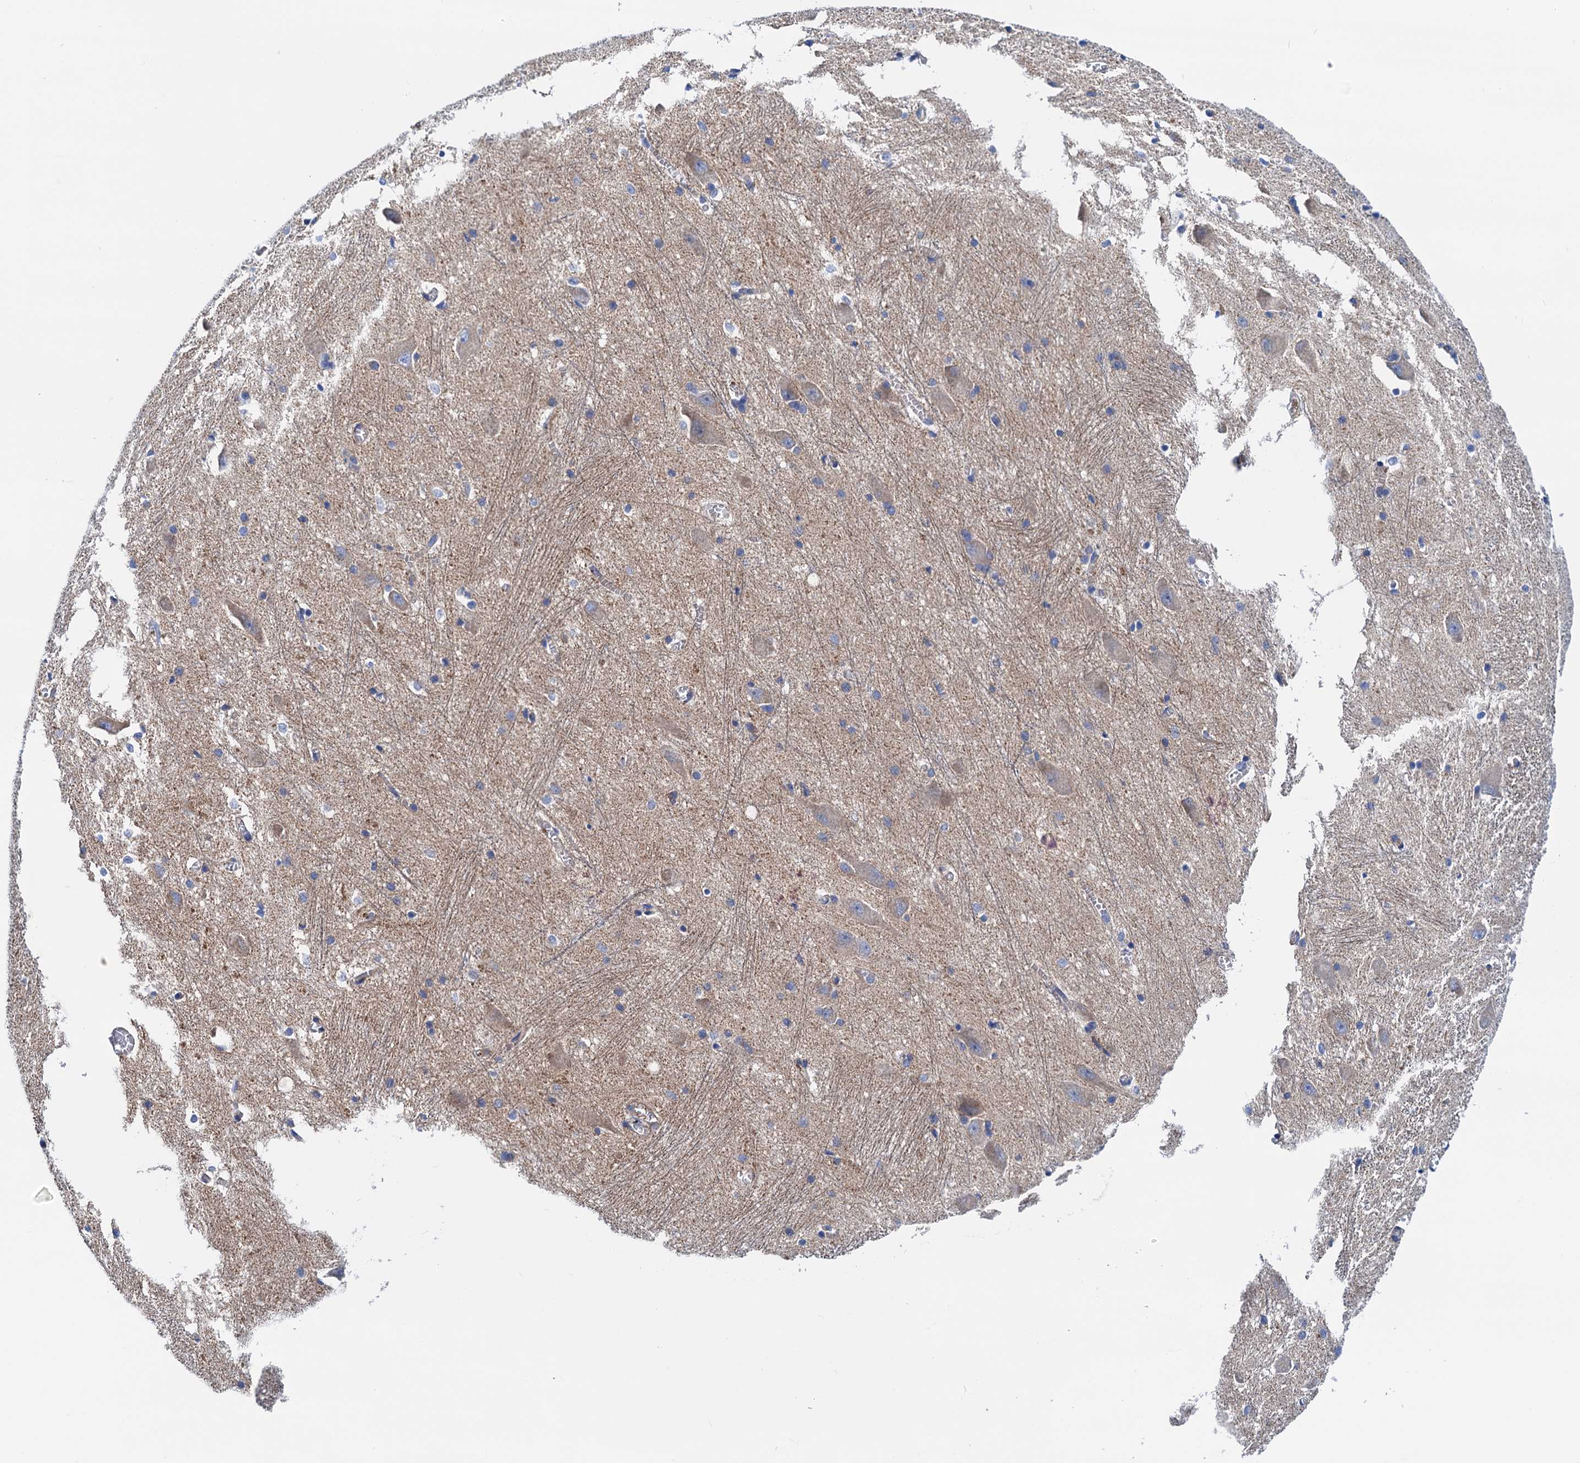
{"staining": {"intensity": "negative", "quantity": "none", "location": "none"}, "tissue": "caudate", "cell_type": "Glial cells", "image_type": "normal", "snomed": [{"axis": "morphology", "description": "Normal tissue, NOS"}, {"axis": "topography", "description": "Lateral ventricle wall"}], "caption": "Unremarkable caudate was stained to show a protein in brown. There is no significant expression in glial cells.", "gene": "RASSF9", "patient": {"sex": "male", "age": 37}}